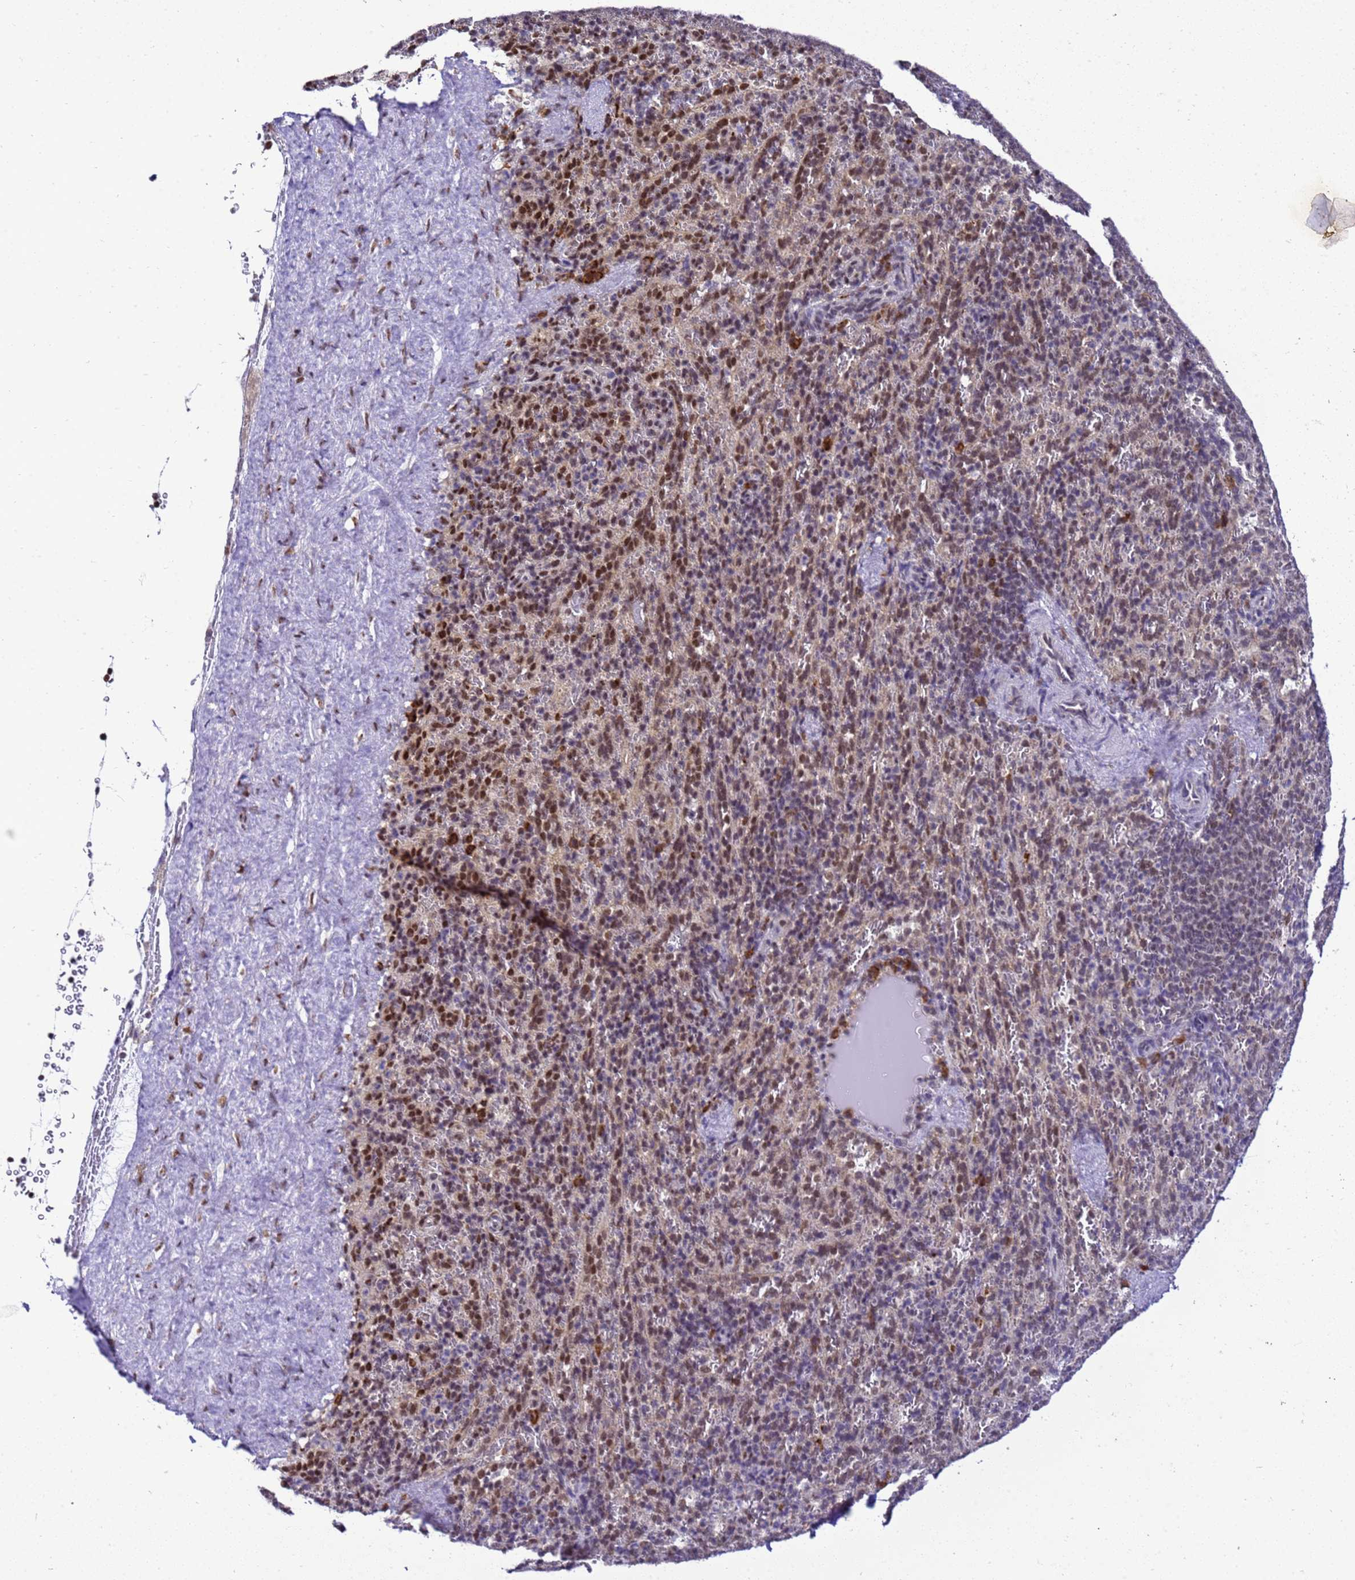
{"staining": {"intensity": "moderate", "quantity": "<25%", "location": "nuclear"}, "tissue": "spleen", "cell_type": "Cells in red pulp", "image_type": "normal", "snomed": [{"axis": "morphology", "description": "Normal tissue, NOS"}, {"axis": "topography", "description": "Spleen"}], "caption": "Spleen stained with immunohistochemistry displays moderate nuclear staining in approximately <25% of cells in red pulp.", "gene": "SMN1", "patient": {"sex": "female", "age": 21}}